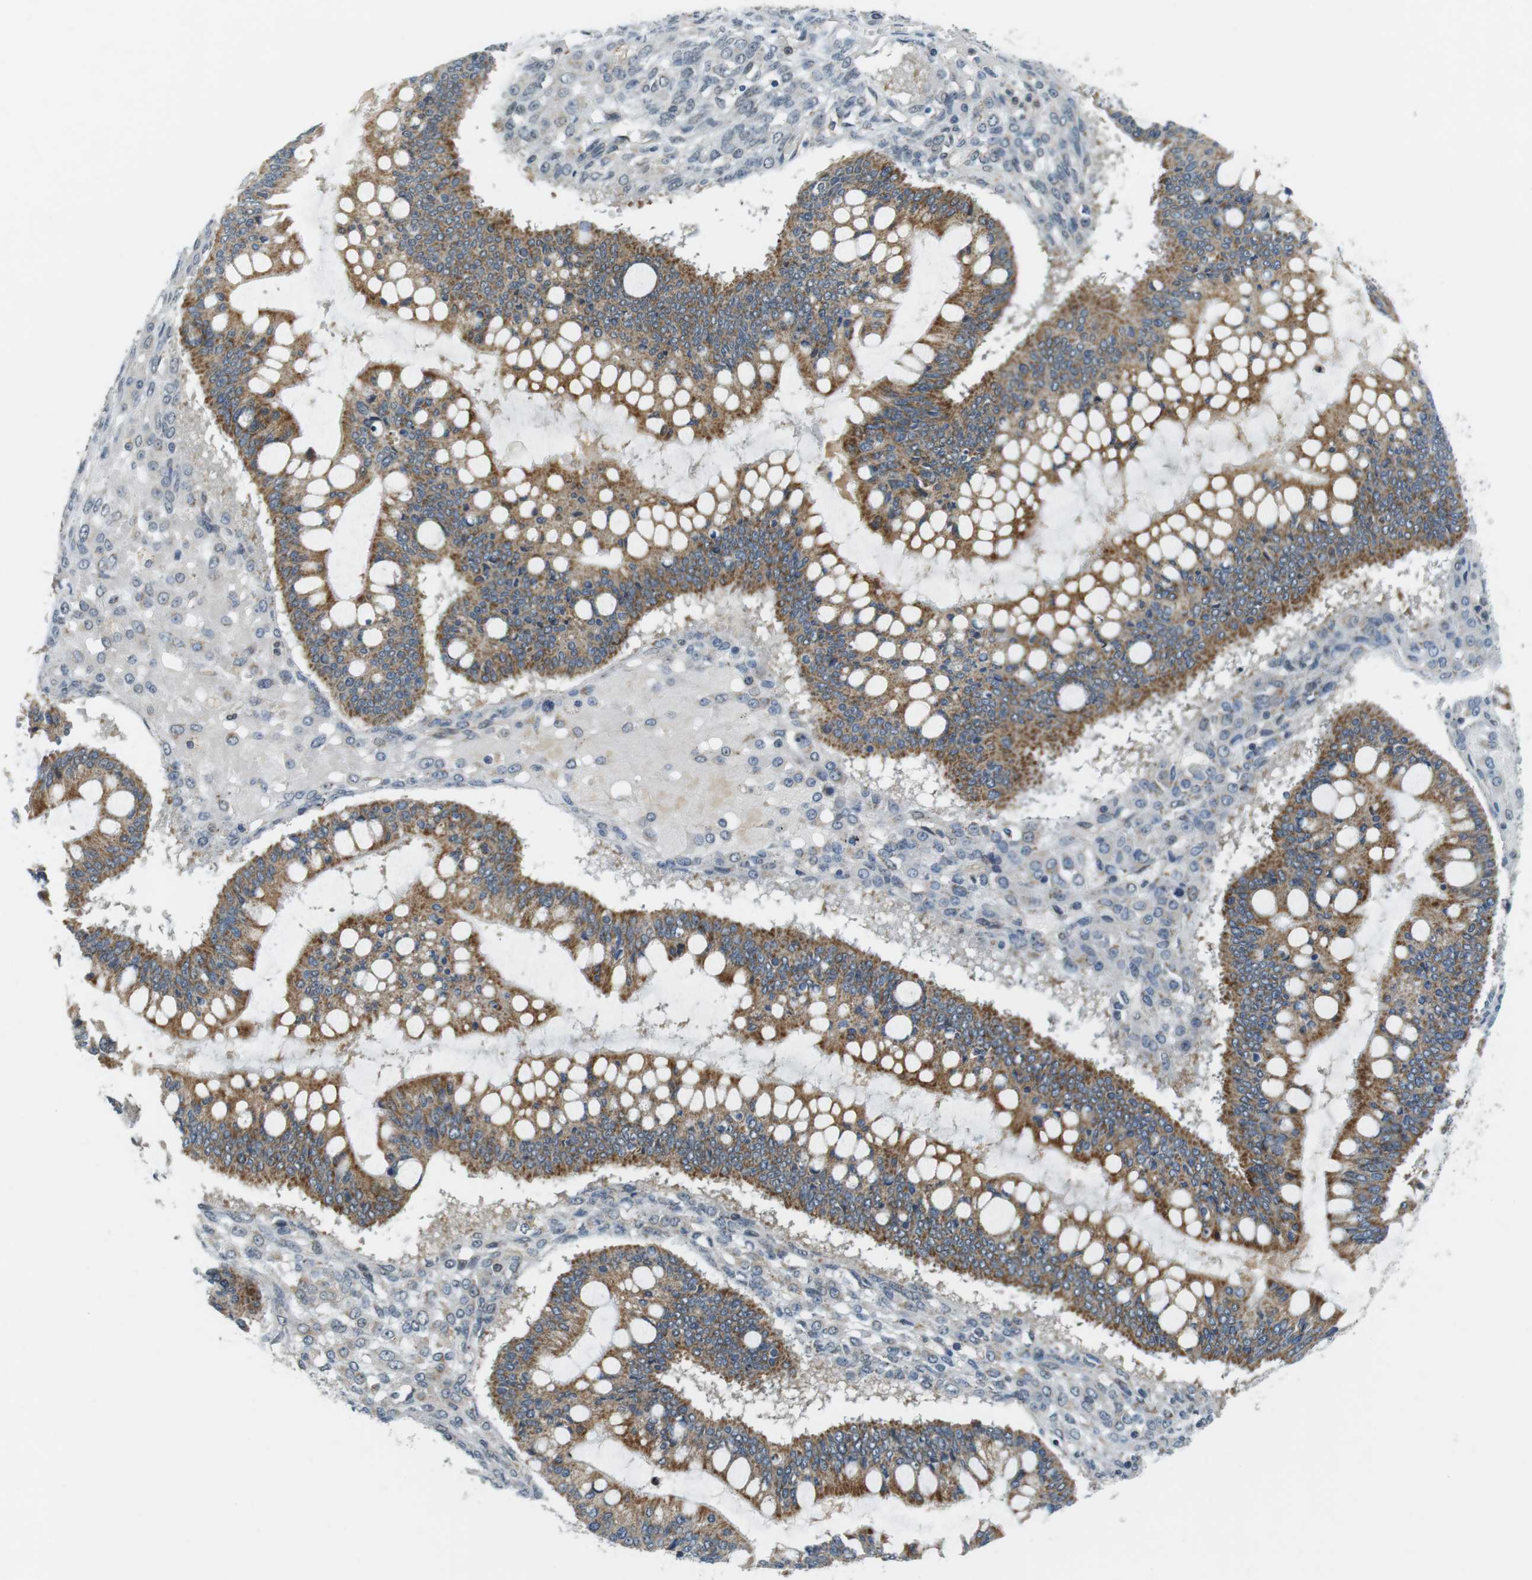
{"staining": {"intensity": "moderate", "quantity": ">75%", "location": "cytoplasmic/membranous"}, "tissue": "ovarian cancer", "cell_type": "Tumor cells", "image_type": "cancer", "snomed": [{"axis": "morphology", "description": "Cystadenocarcinoma, mucinous, NOS"}, {"axis": "topography", "description": "Ovary"}], "caption": "Protein staining of ovarian mucinous cystadenocarcinoma tissue shows moderate cytoplasmic/membranous staining in about >75% of tumor cells. (brown staining indicates protein expression, while blue staining denotes nuclei).", "gene": "BRD4", "patient": {"sex": "female", "age": 73}}